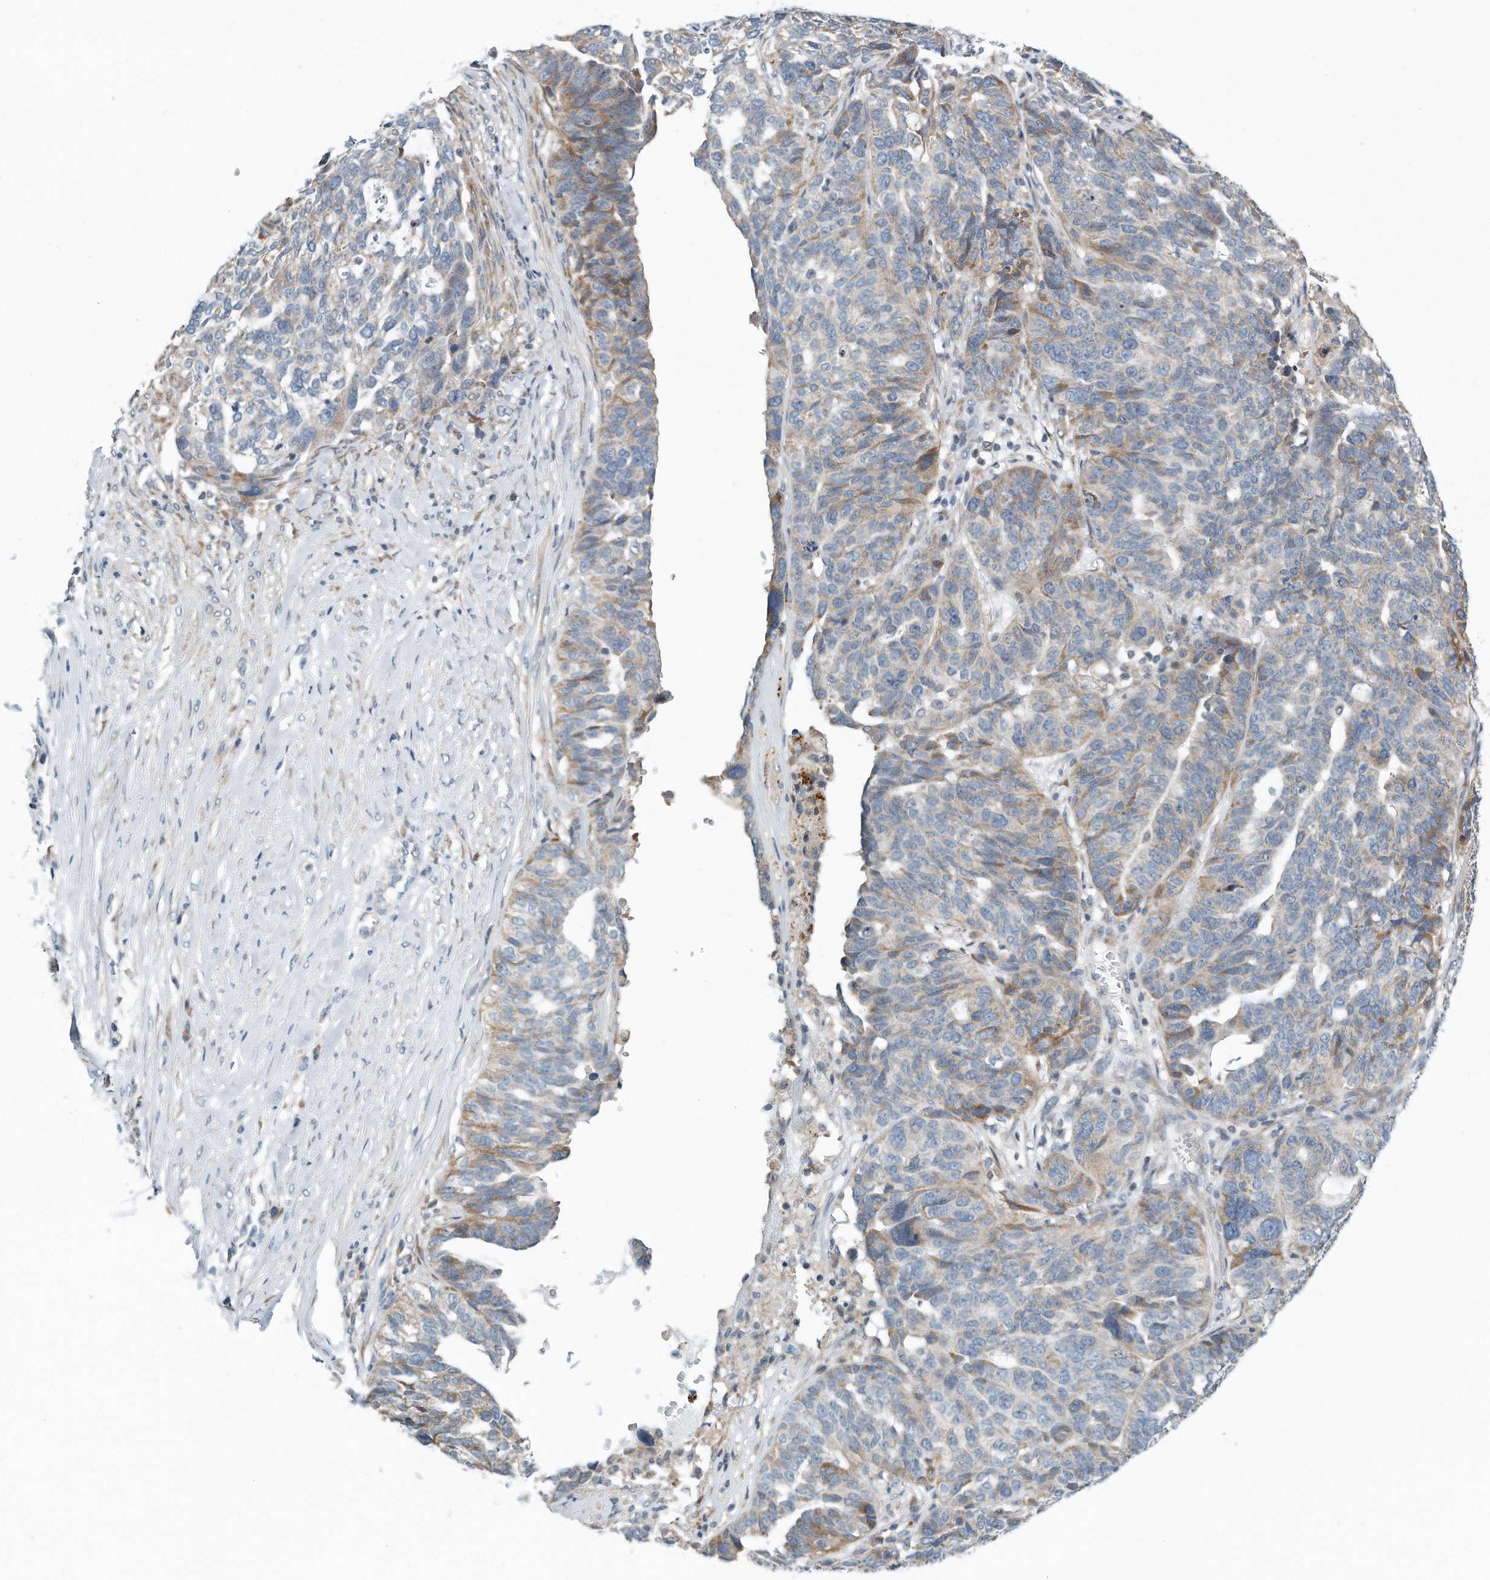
{"staining": {"intensity": "moderate", "quantity": "<25%", "location": "cytoplasmic/membranous"}, "tissue": "ovarian cancer", "cell_type": "Tumor cells", "image_type": "cancer", "snomed": [{"axis": "morphology", "description": "Cystadenocarcinoma, serous, NOS"}, {"axis": "topography", "description": "Ovary"}], "caption": "Protein positivity by IHC displays moderate cytoplasmic/membranous expression in about <25% of tumor cells in ovarian cancer.", "gene": "VLDLR", "patient": {"sex": "female", "age": 59}}